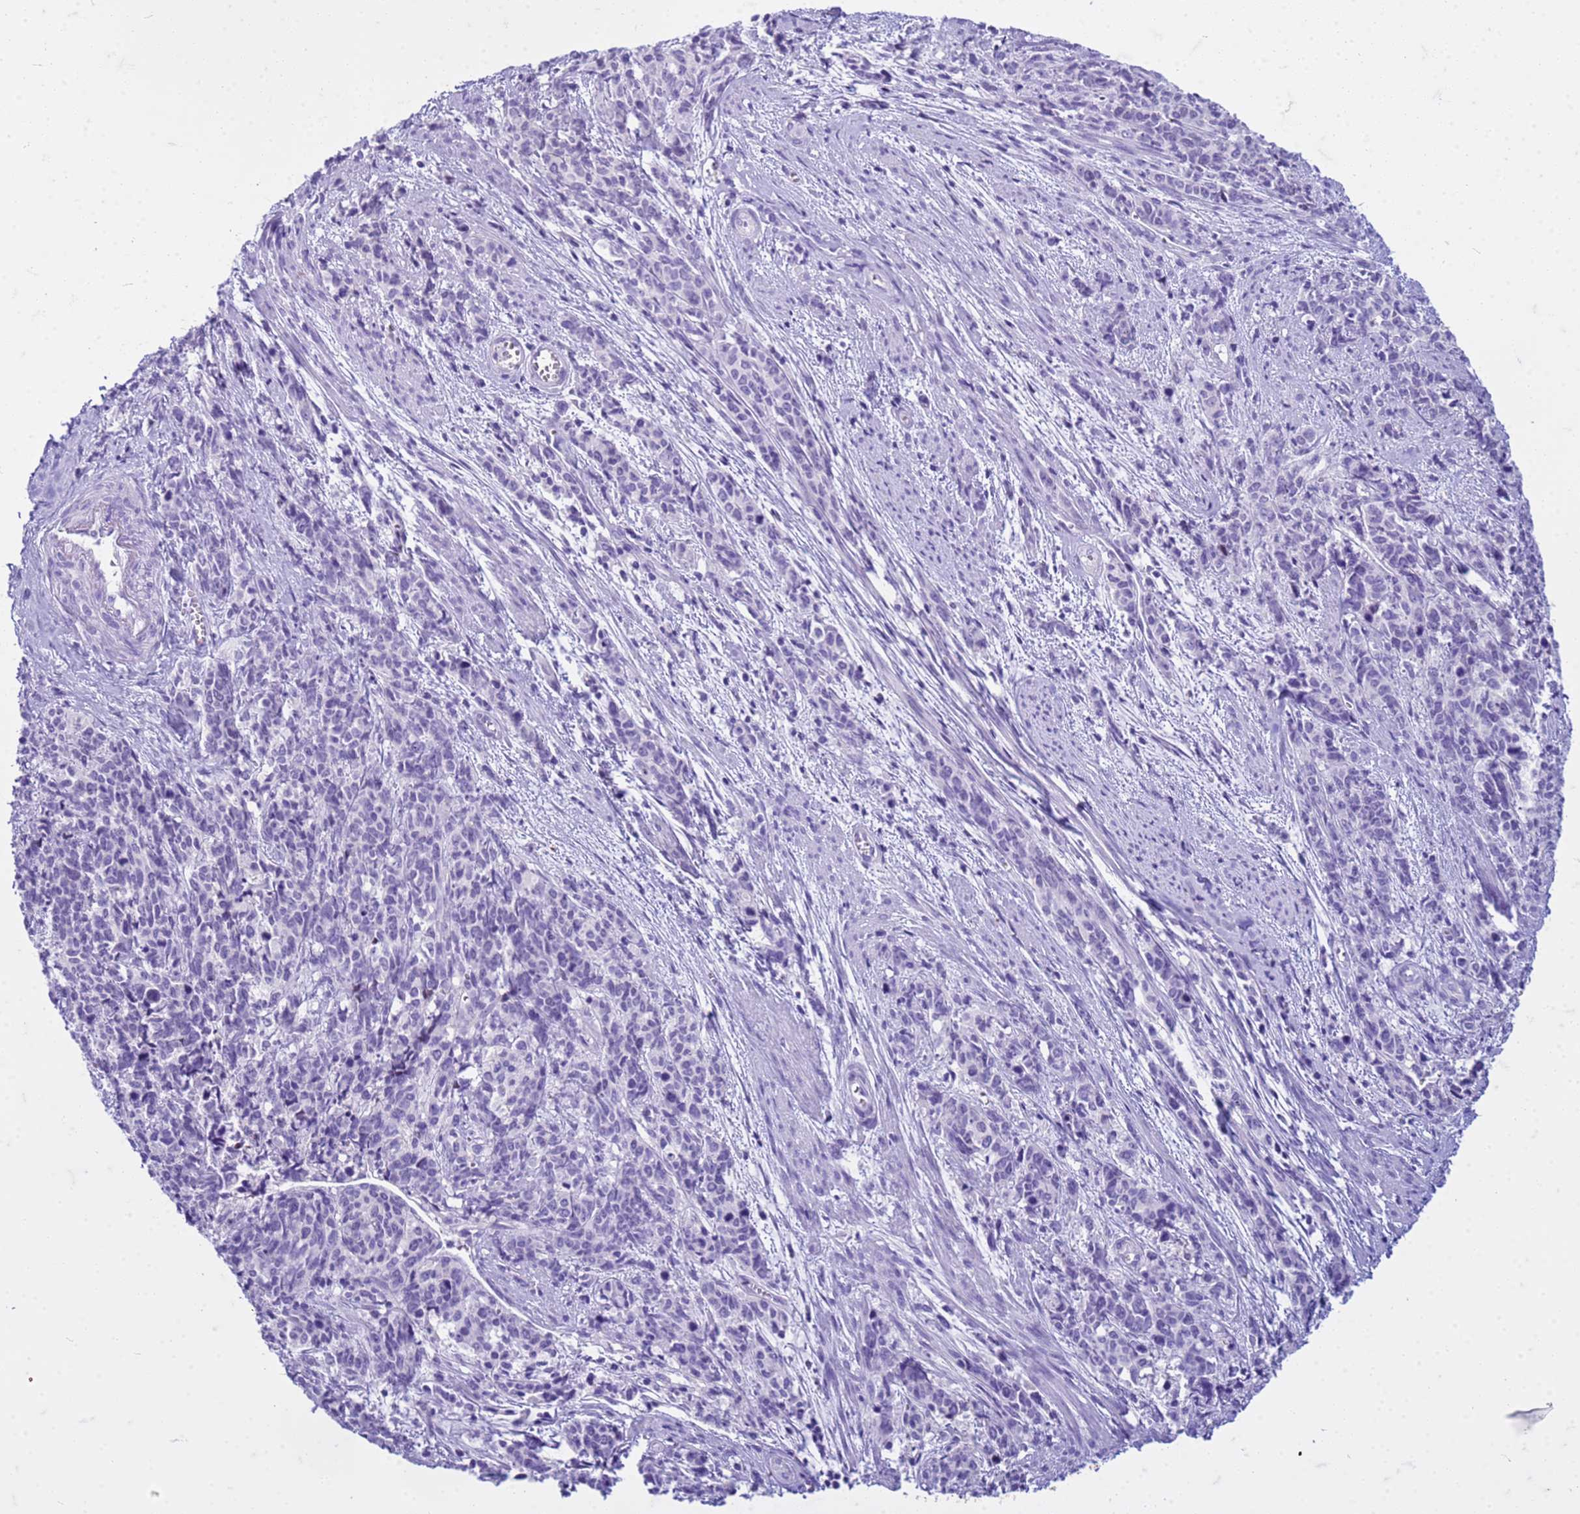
{"staining": {"intensity": "negative", "quantity": "none", "location": "none"}, "tissue": "cervical cancer", "cell_type": "Tumor cells", "image_type": "cancer", "snomed": [{"axis": "morphology", "description": "Squamous cell carcinoma, NOS"}, {"axis": "topography", "description": "Cervix"}], "caption": "The immunohistochemistry (IHC) photomicrograph has no significant staining in tumor cells of cervical cancer tissue.", "gene": "CFAP100", "patient": {"sex": "female", "age": 60}}